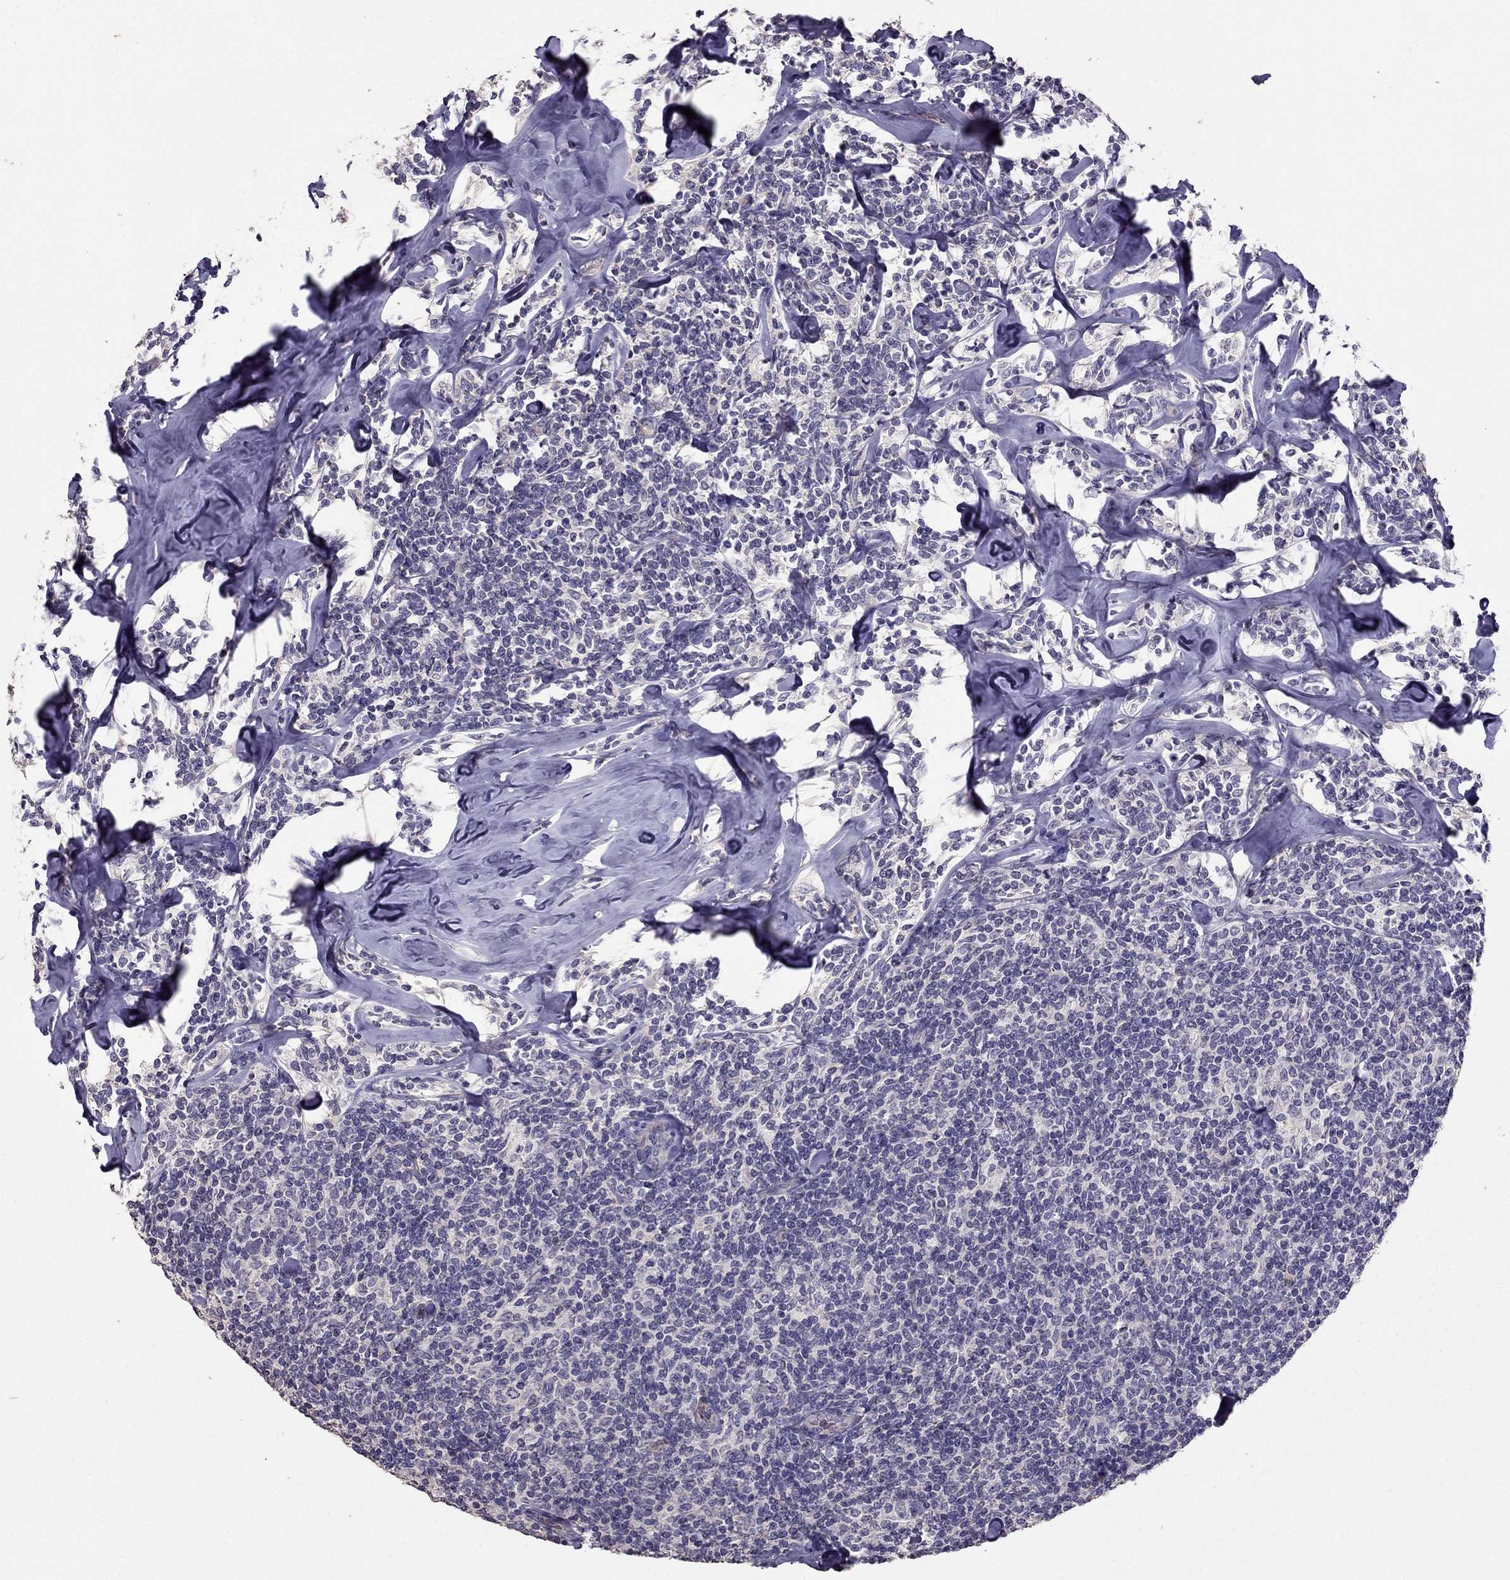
{"staining": {"intensity": "negative", "quantity": "none", "location": "none"}, "tissue": "lymphoma", "cell_type": "Tumor cells", "image_type": "cancer", "snomed": [{"axis": "morphology", "description": "Malignant lymphoma, non-Hodgkin's type, Low grade"}, {"axis": "topography", "description": "Lymph node"}], "caption": "Immunohistochemical staining of human low-grade malignant lymphoma, non-Hodgkin's type exhibits no significant positivity in tumor cells. The staining was performed using DAB to visualize the protein expression in brown, while the nuclei were stained in blue with hematoxylin (Magnification: 20x).", "gene": "RFLNB", "patient": {"sex": "female", "age": 56}}